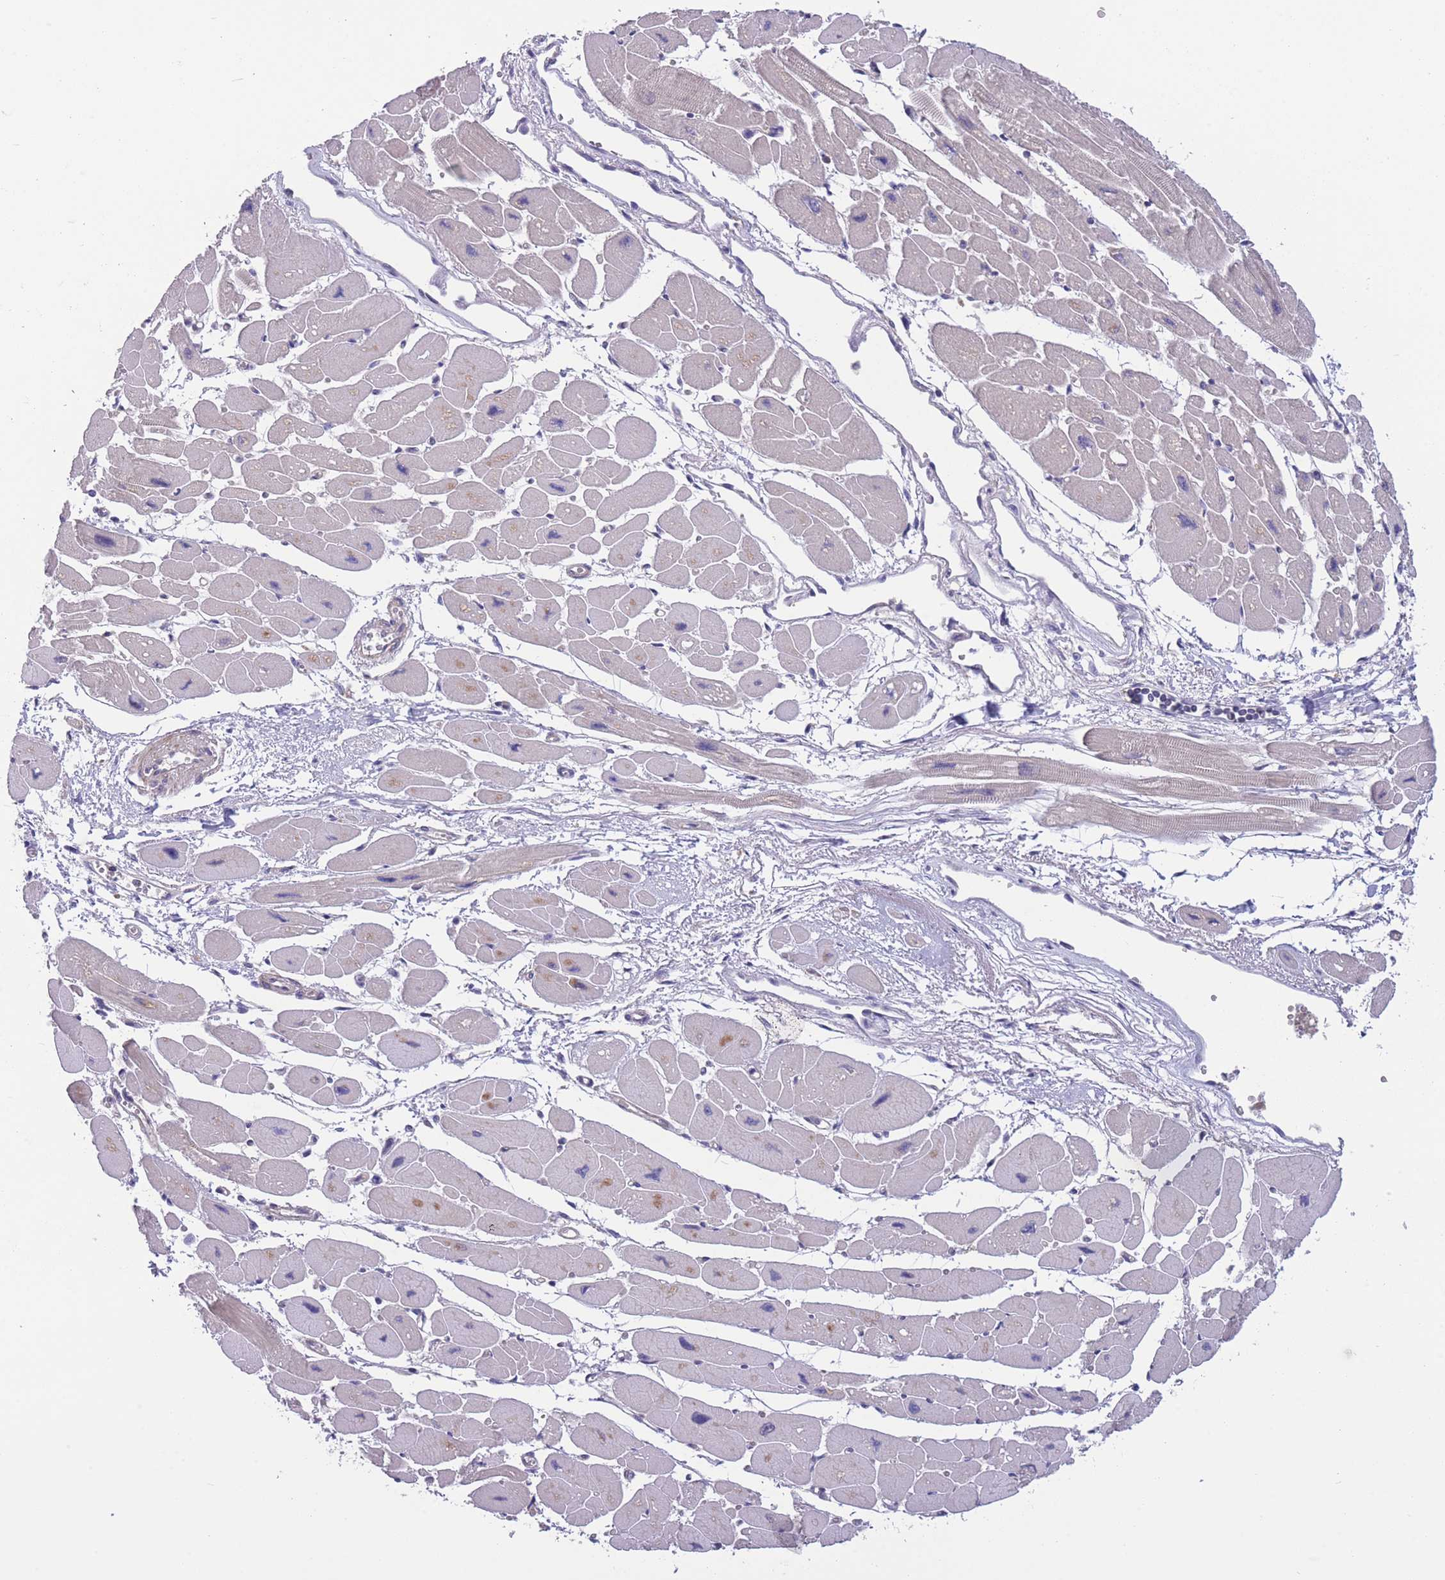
{"staining": {"intensity": "weak", "quantity": "25%-75%", "location": "cytoplasmic/membranous"}, "tissue": "heart muscle", "cell_type": "Cardiomyocytes", "image_type": "normal", "snomed": [{"axis": "morphology", "description": "Normal tissue, NOS"}, {"axis": "topography", "description": "Heart"}], "caption": "Protein staining by immunohistochemistry (IHC) demonstrates weak cytoplasmic/membranous positivity in approximately 25%-75% of cardiomyocytes in unremarkable heart muscle.", "gene": "UBE2NL", "patient": {"sex": "female", "age": 54}}